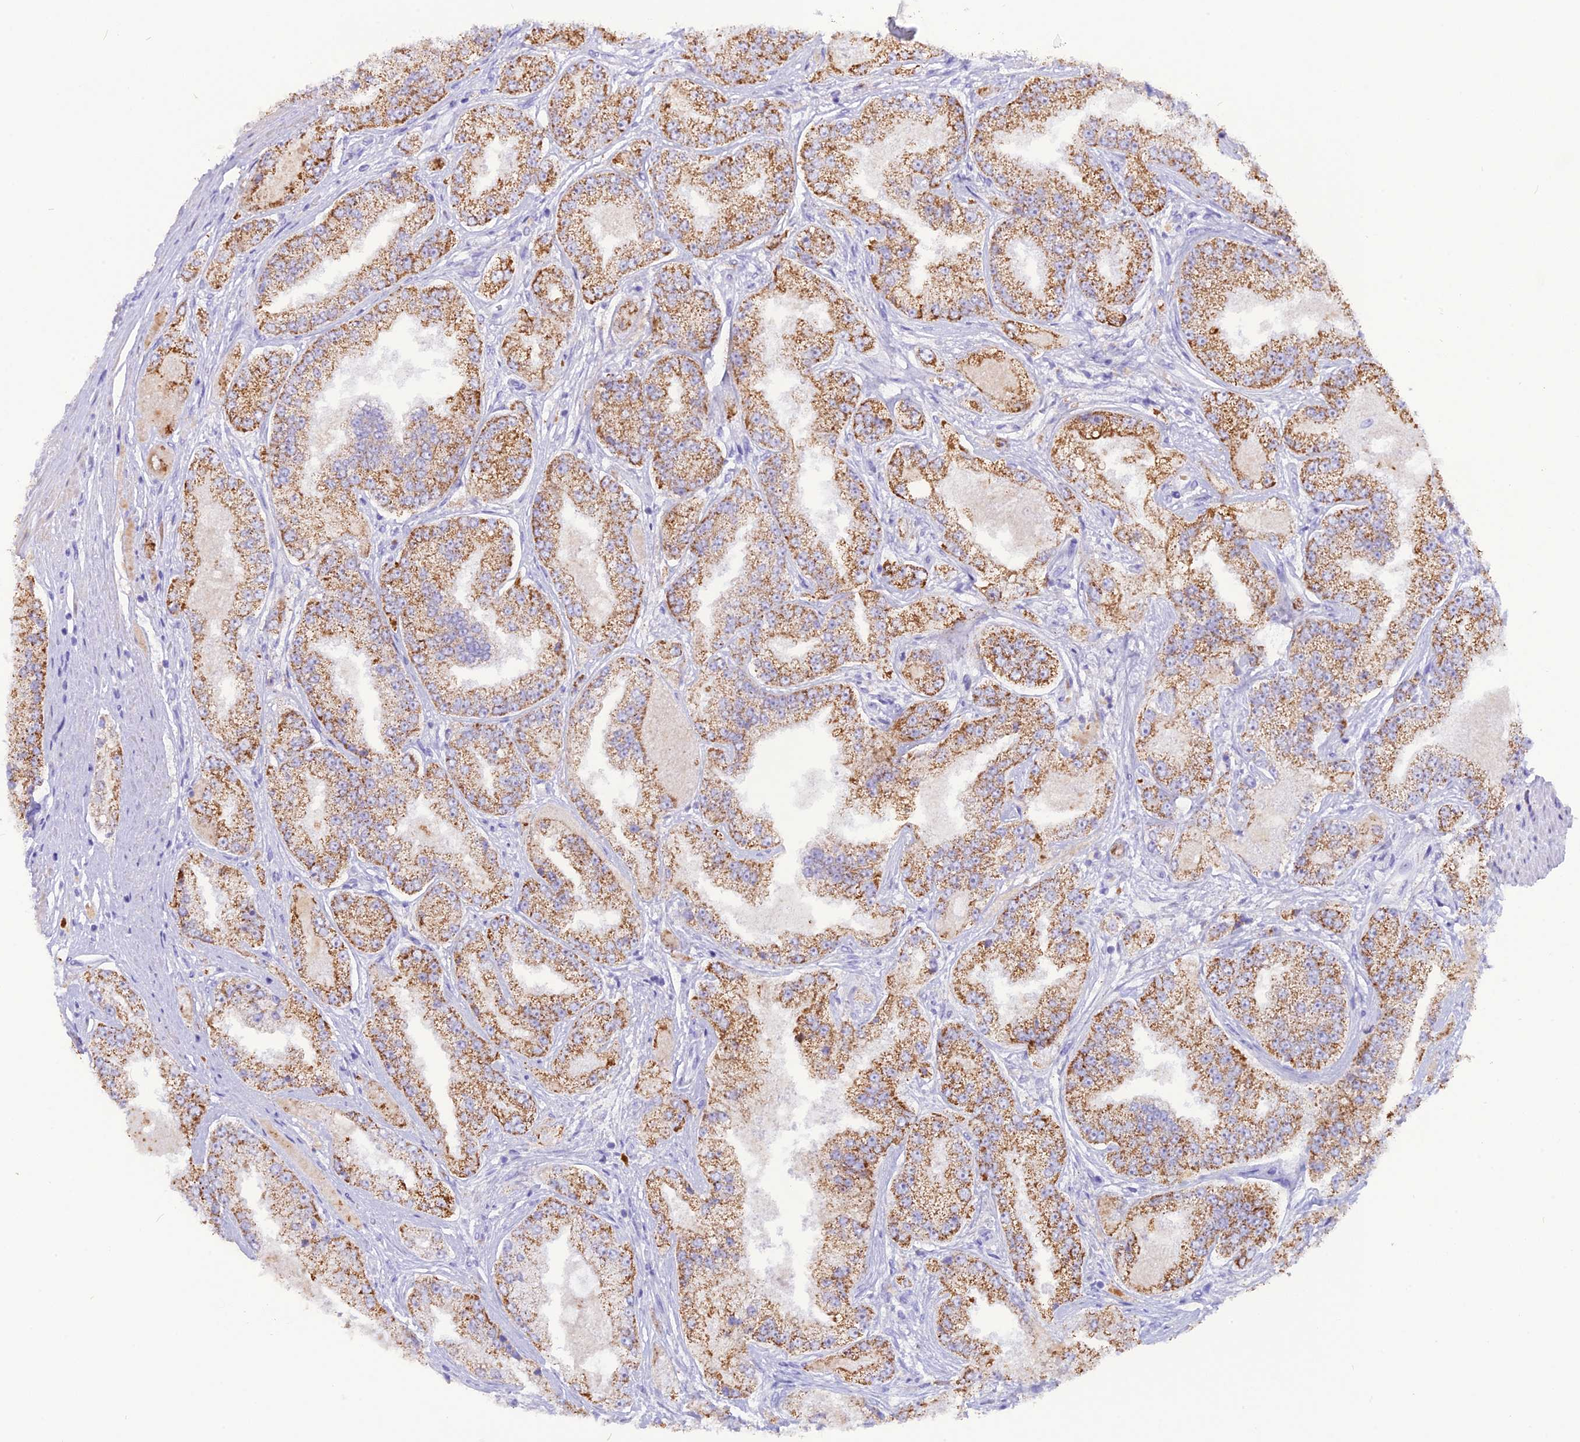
{"staining": {"intensity": "moderate", "quantity": ">75%", "location": "cytoplasmic/membranous"}, "tissue": "prostate cancer", "cell_type": "Tumor cells", "image_type": "cancer", "snomed": [{"axis": "morphology", "description": "Adenocarcinoma, High grade"}, {"axis": "topography", "description": "Prostate"}], "caption": "Moderate cytoplasmic/membranous protein staining is seen in approximately >75% of tumor cells in prostate cancer. The staining was performed using DAB (3,3'-diaminobenzidine) to visualize the protein expression in brown, while the nuclei were stained in blue with hematoxylin (Magnification: 20x).", "gene": "GLYATL1", "patient": {"sex": "male", "age": 71}}